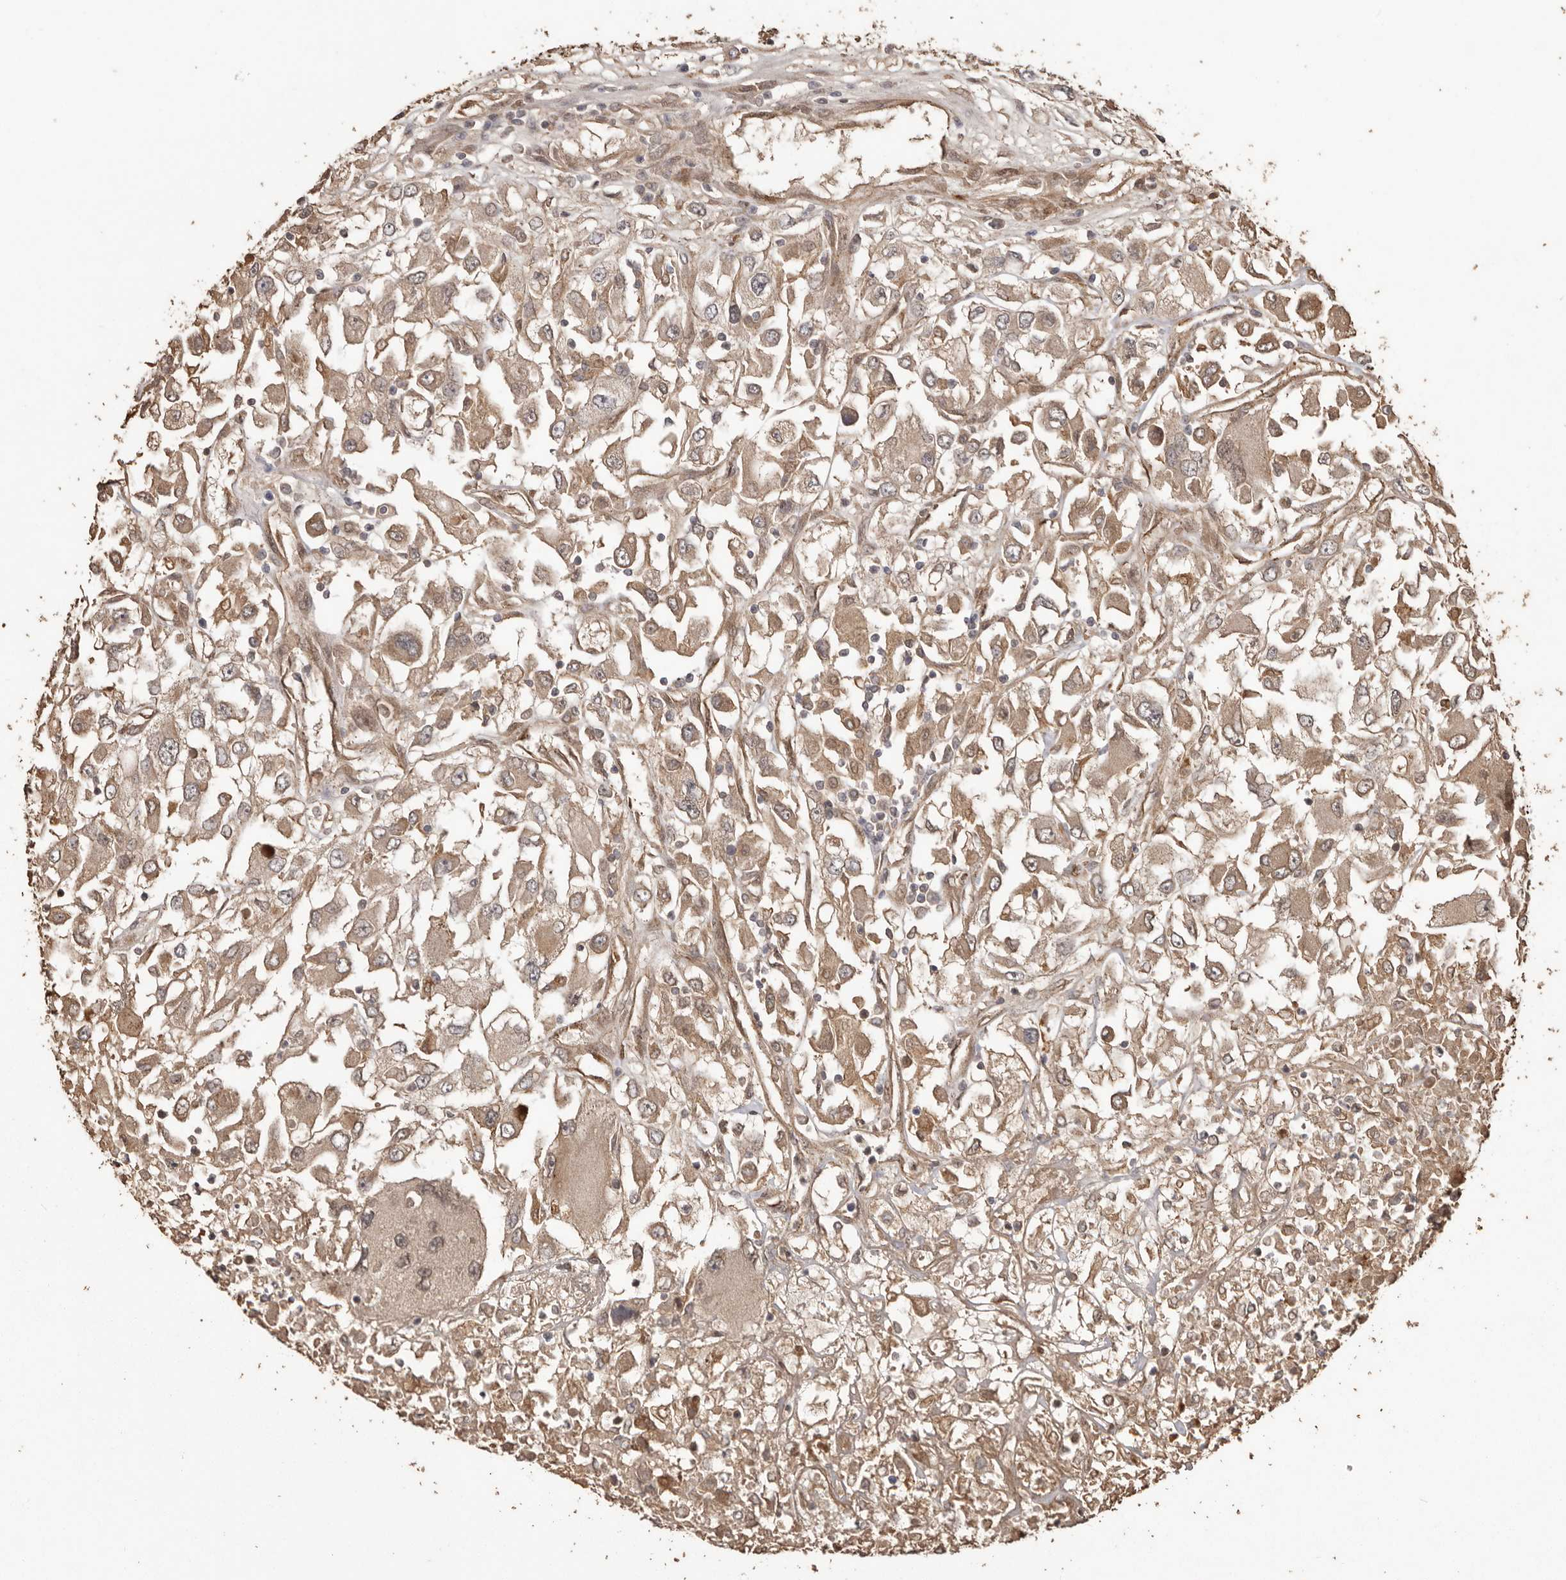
{"staining": {"intensity": "moderate", "quantity": ">75%", "location": "cytoplasmic/membranous"}, "tissue": "renal cancer", "cell_type": "Tumor cells", "image_type": "cancer", "snomed": [{"axis": "morphology", "description": "Adenocarcinoma, NOS"}, {"axis": "topography", "description": "Kidney"}], "caption": "Tumor cells show medium levels of moderate cytoplasmic/membranous expression in approximately >75% of cells in human adenocarcinoma (renal).", "gene": "NUP43", "patient": {"sex": "female", "age": 52}}